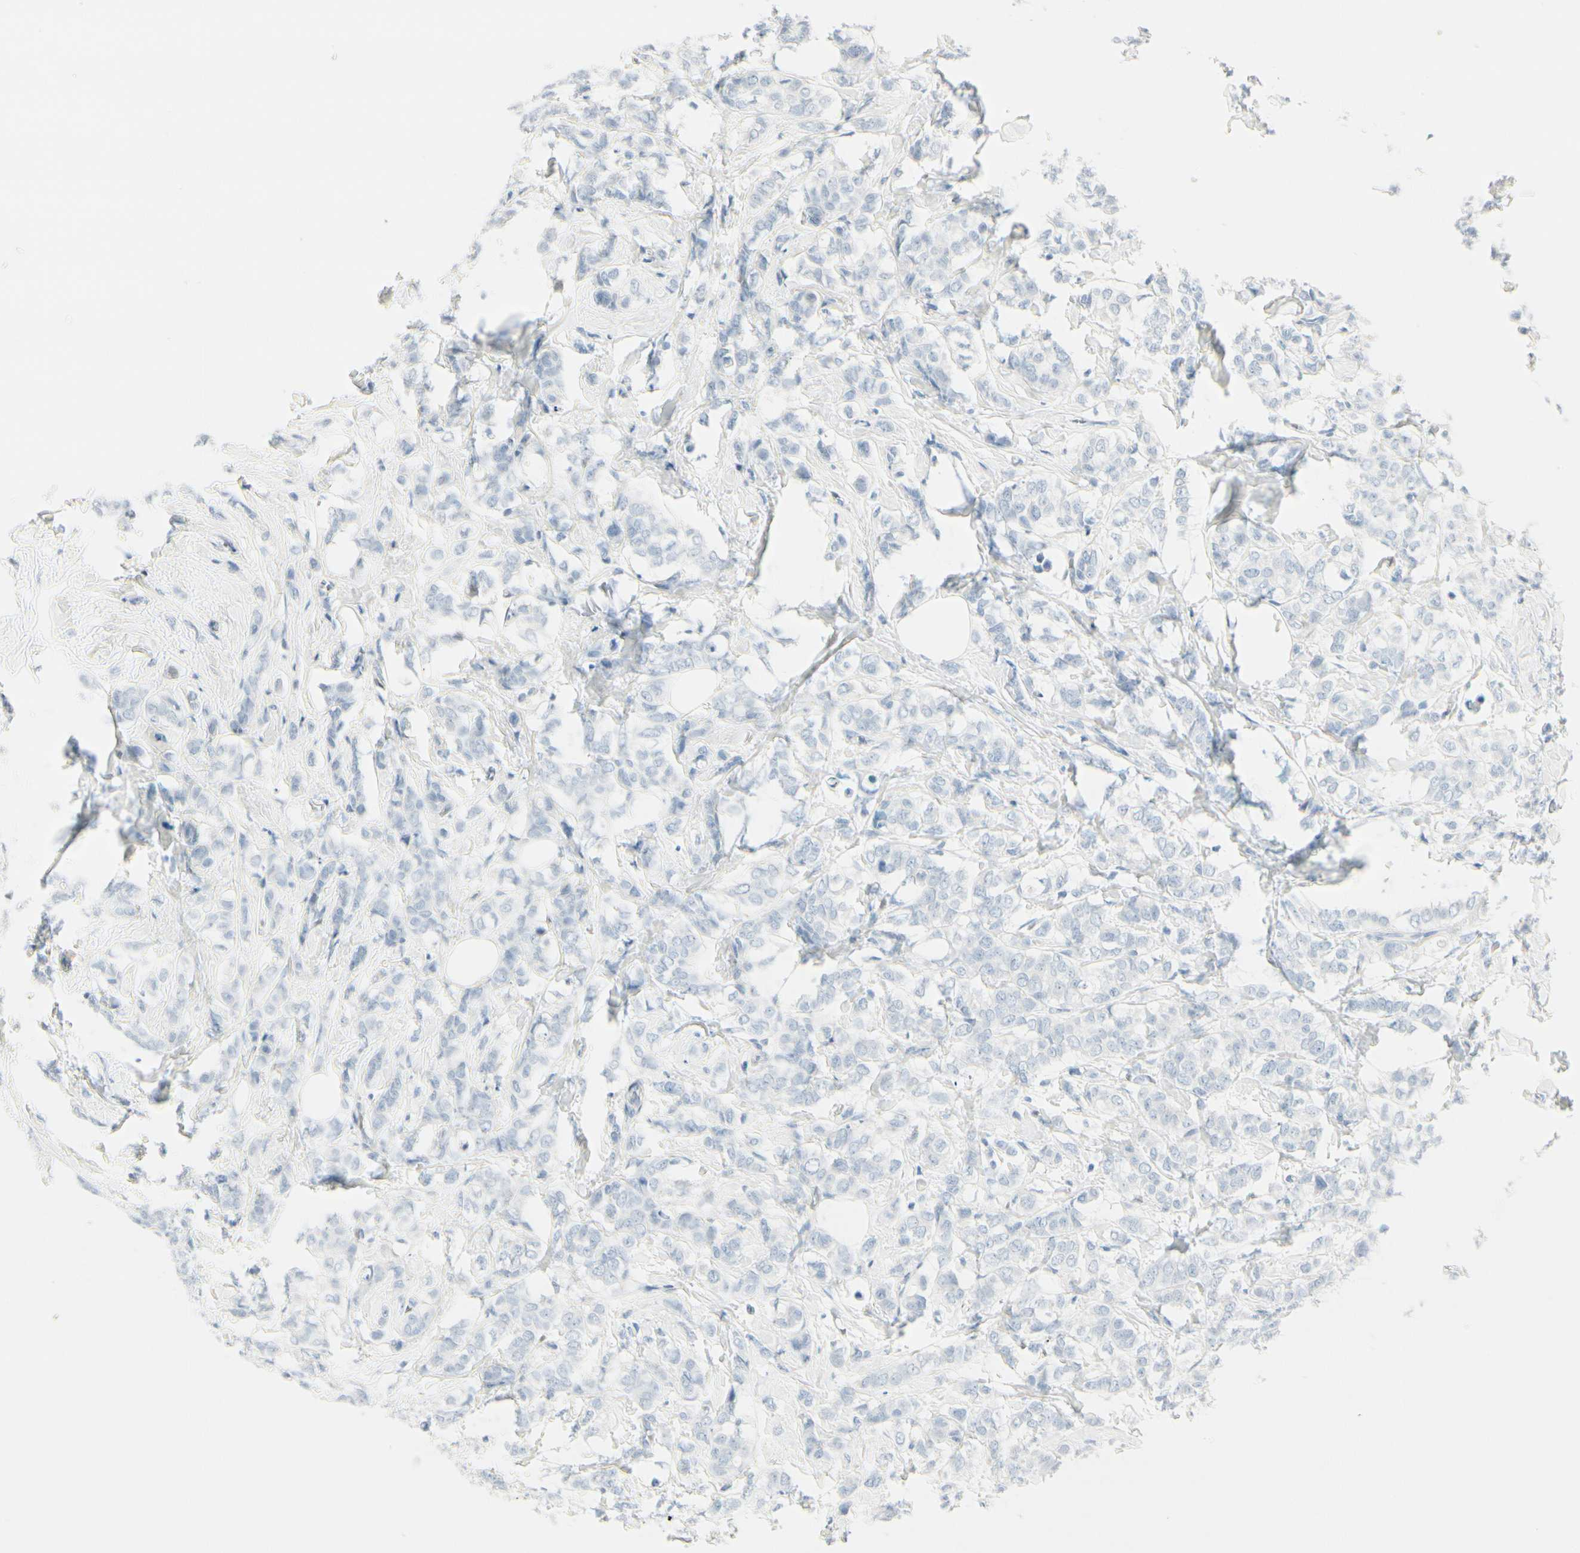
{"staining": {"intensity": "negative", "quantity": "none", "location": "none"}, "tissue": "breast cancer", "cell_type": "Tumor cells", "image_type": "cancer", "snomed": [{"axis": "morphology", "description": "Lobular carcinoma"}, {"axis": "topography", "description": "Breast"}], "caption": "IHC image of neoplastic tissue: human breast lobular carcinoma stained with DAB reveals no significant protein staining in tumor cells.", "gene": "CDHR5", "patient": {"sex": "female", "age": 60}}